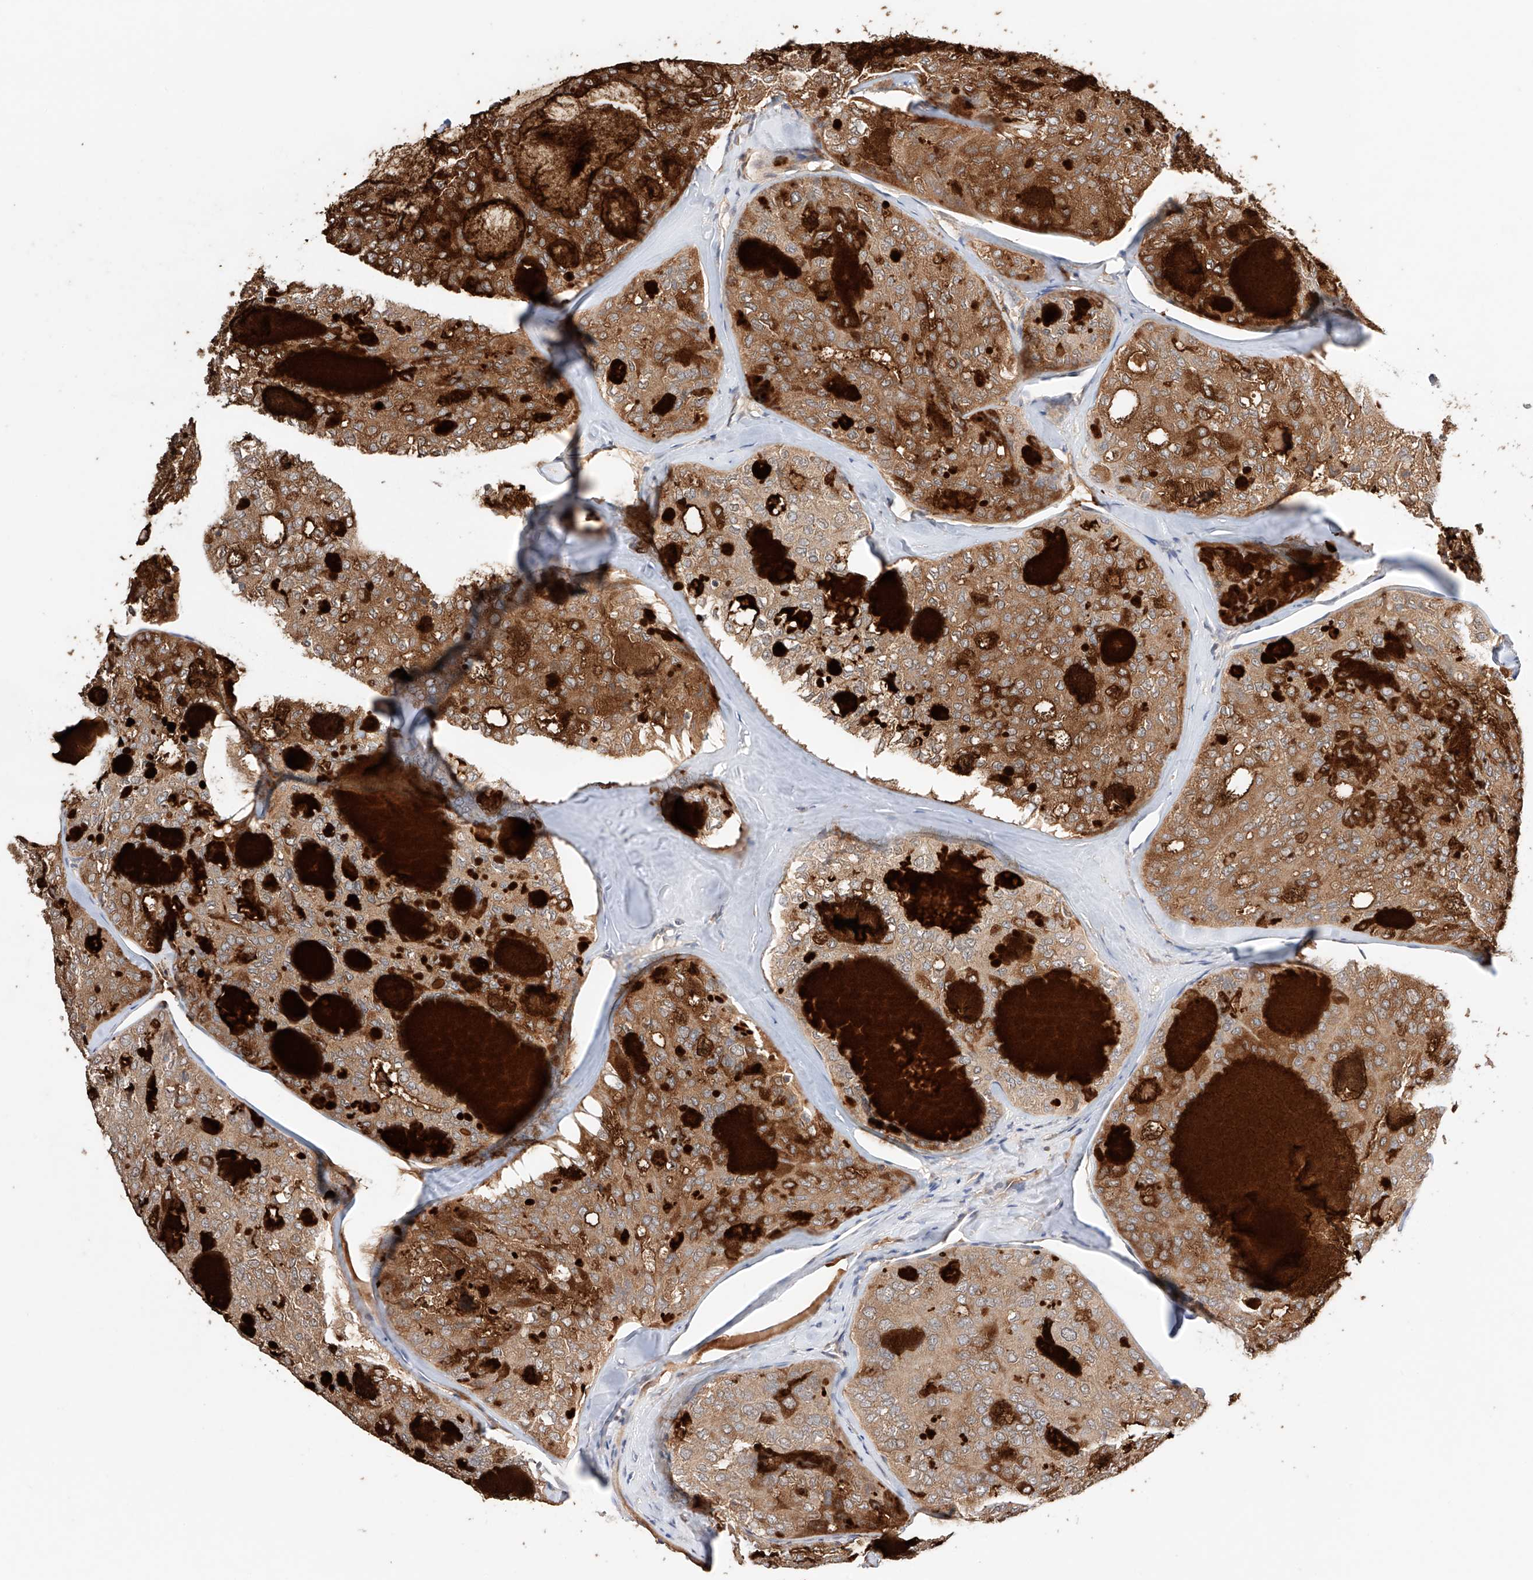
{"staining": {"intensity": "moderate", "quantity": ">75%", "location": "cytoplasmic/membranous"}, "tissue": "thyroid cancer", "cell_type": "Tumor cells", "image_type": "cancer", "snomed": [{"axis": "morphology", "description": "Follicular adenoma carcinoma, NOS"}, {"axis": "topography", "description": "Thyroid gland"}], "caption": "Moderate cytoplasmic/membranous staining for a protein is seen in approximately >75% of tumor cells of thyroid cancer (follicular adenoma carcinoma) using immunohistochemistry (IHC).", "gene": "ZFHX2", "patient": {"sex": "male", "age": 75}}